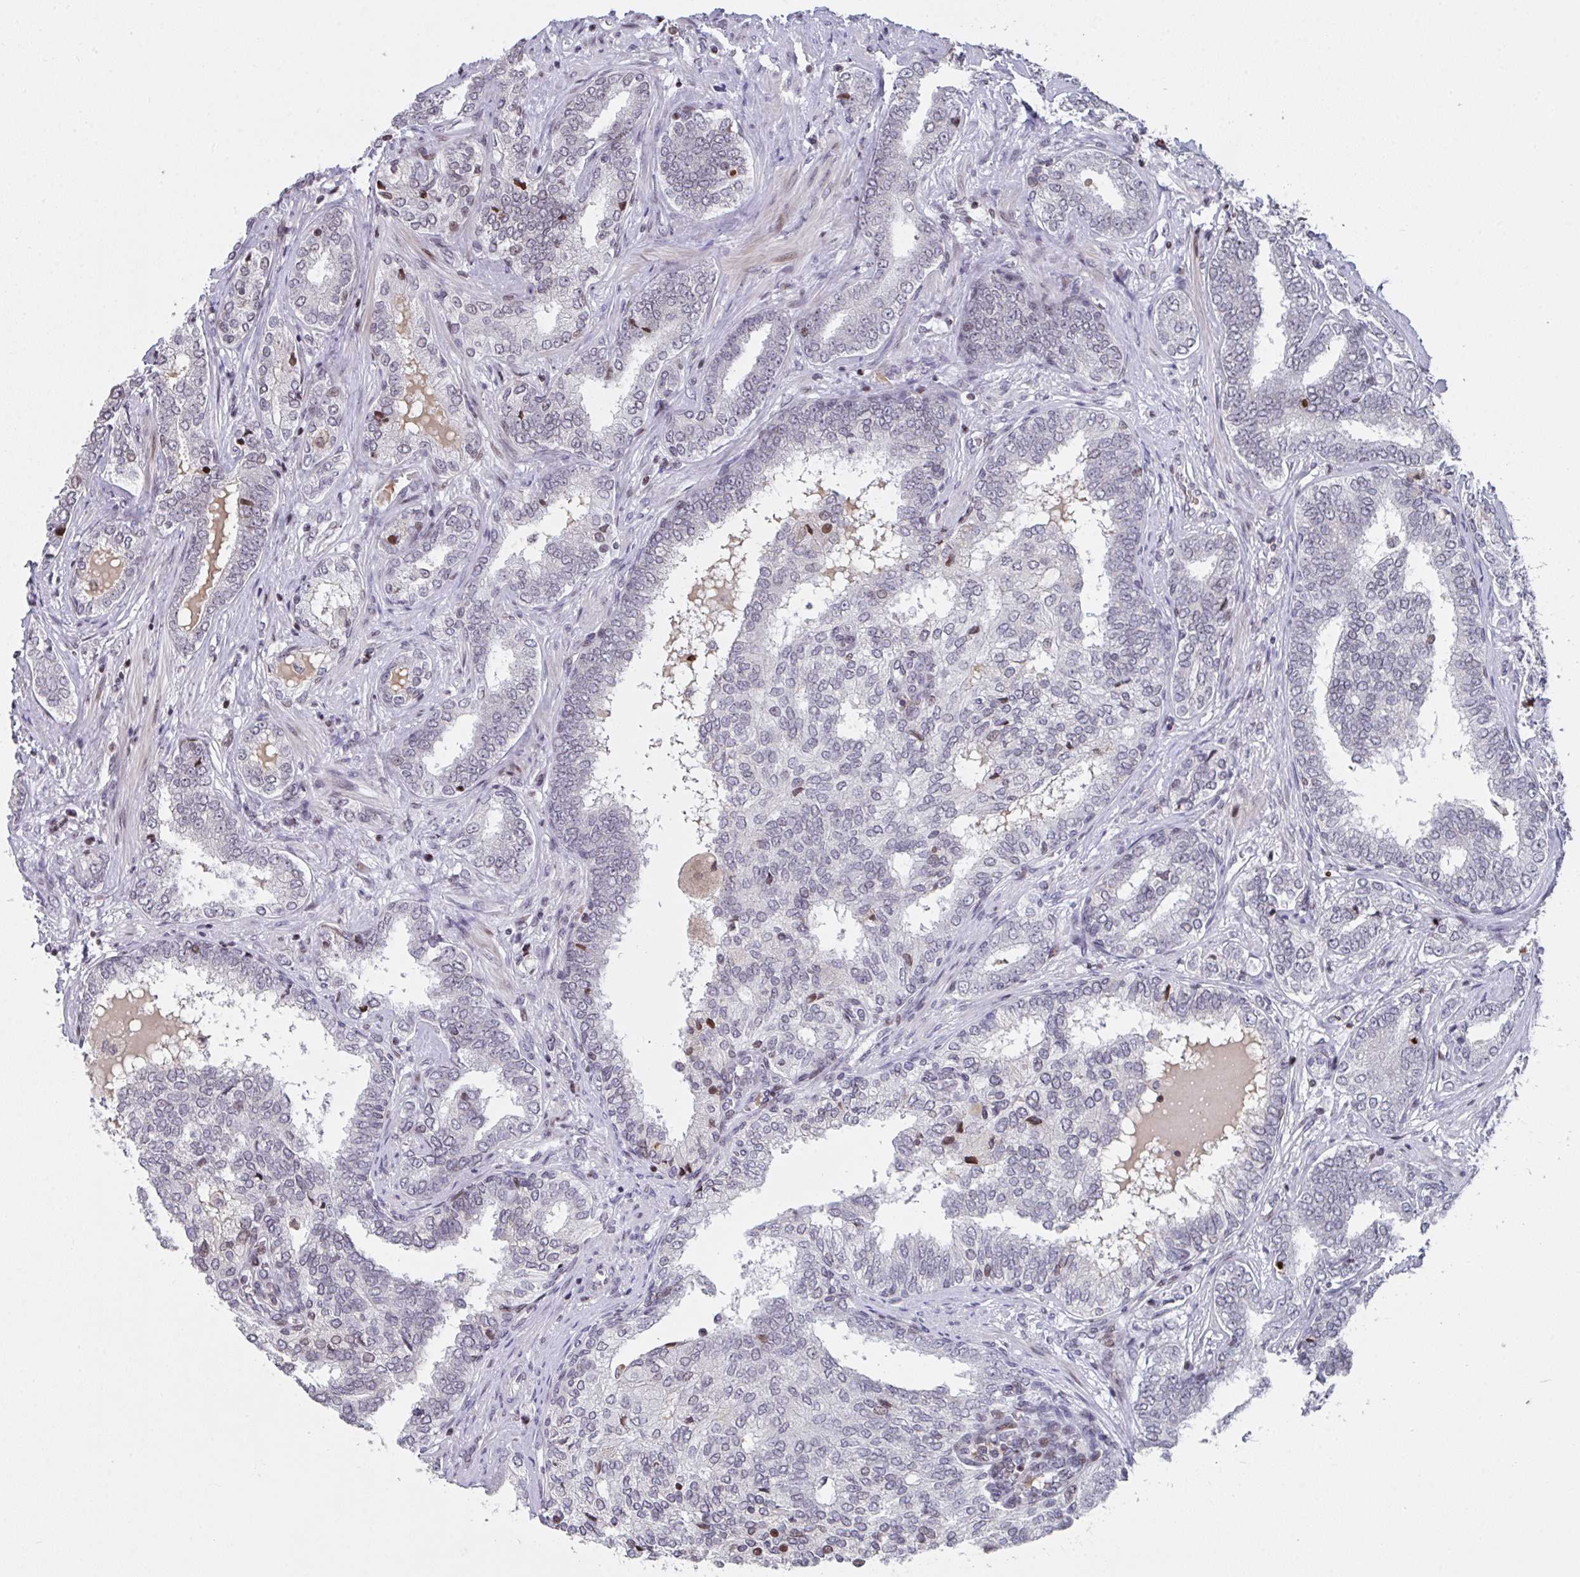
{"staining": {"intensity": "negative", "quantity": "none", "location": "none"}, "tissue": "prostate cancer", "cell_type": "Tumor cells", "image_type": "cancer", "snomed": [{"axis": "morphology", "description": "Adenocarcinoma, High grade"}, {"axis": "topography", "description": "Prostate"}], "caption": "Immunohistochemistry micrograph of neoplastic tissue: high-grade adenocarcinoma (prostate) stained with DAB displays no significant protein staining in tumor cells. (DAB (3,3'-diaminobenzidine) IHC with hematoxylin counter stain).", "gene": "PCDHB8", "patient": {"sex": "male", "age": 72}}